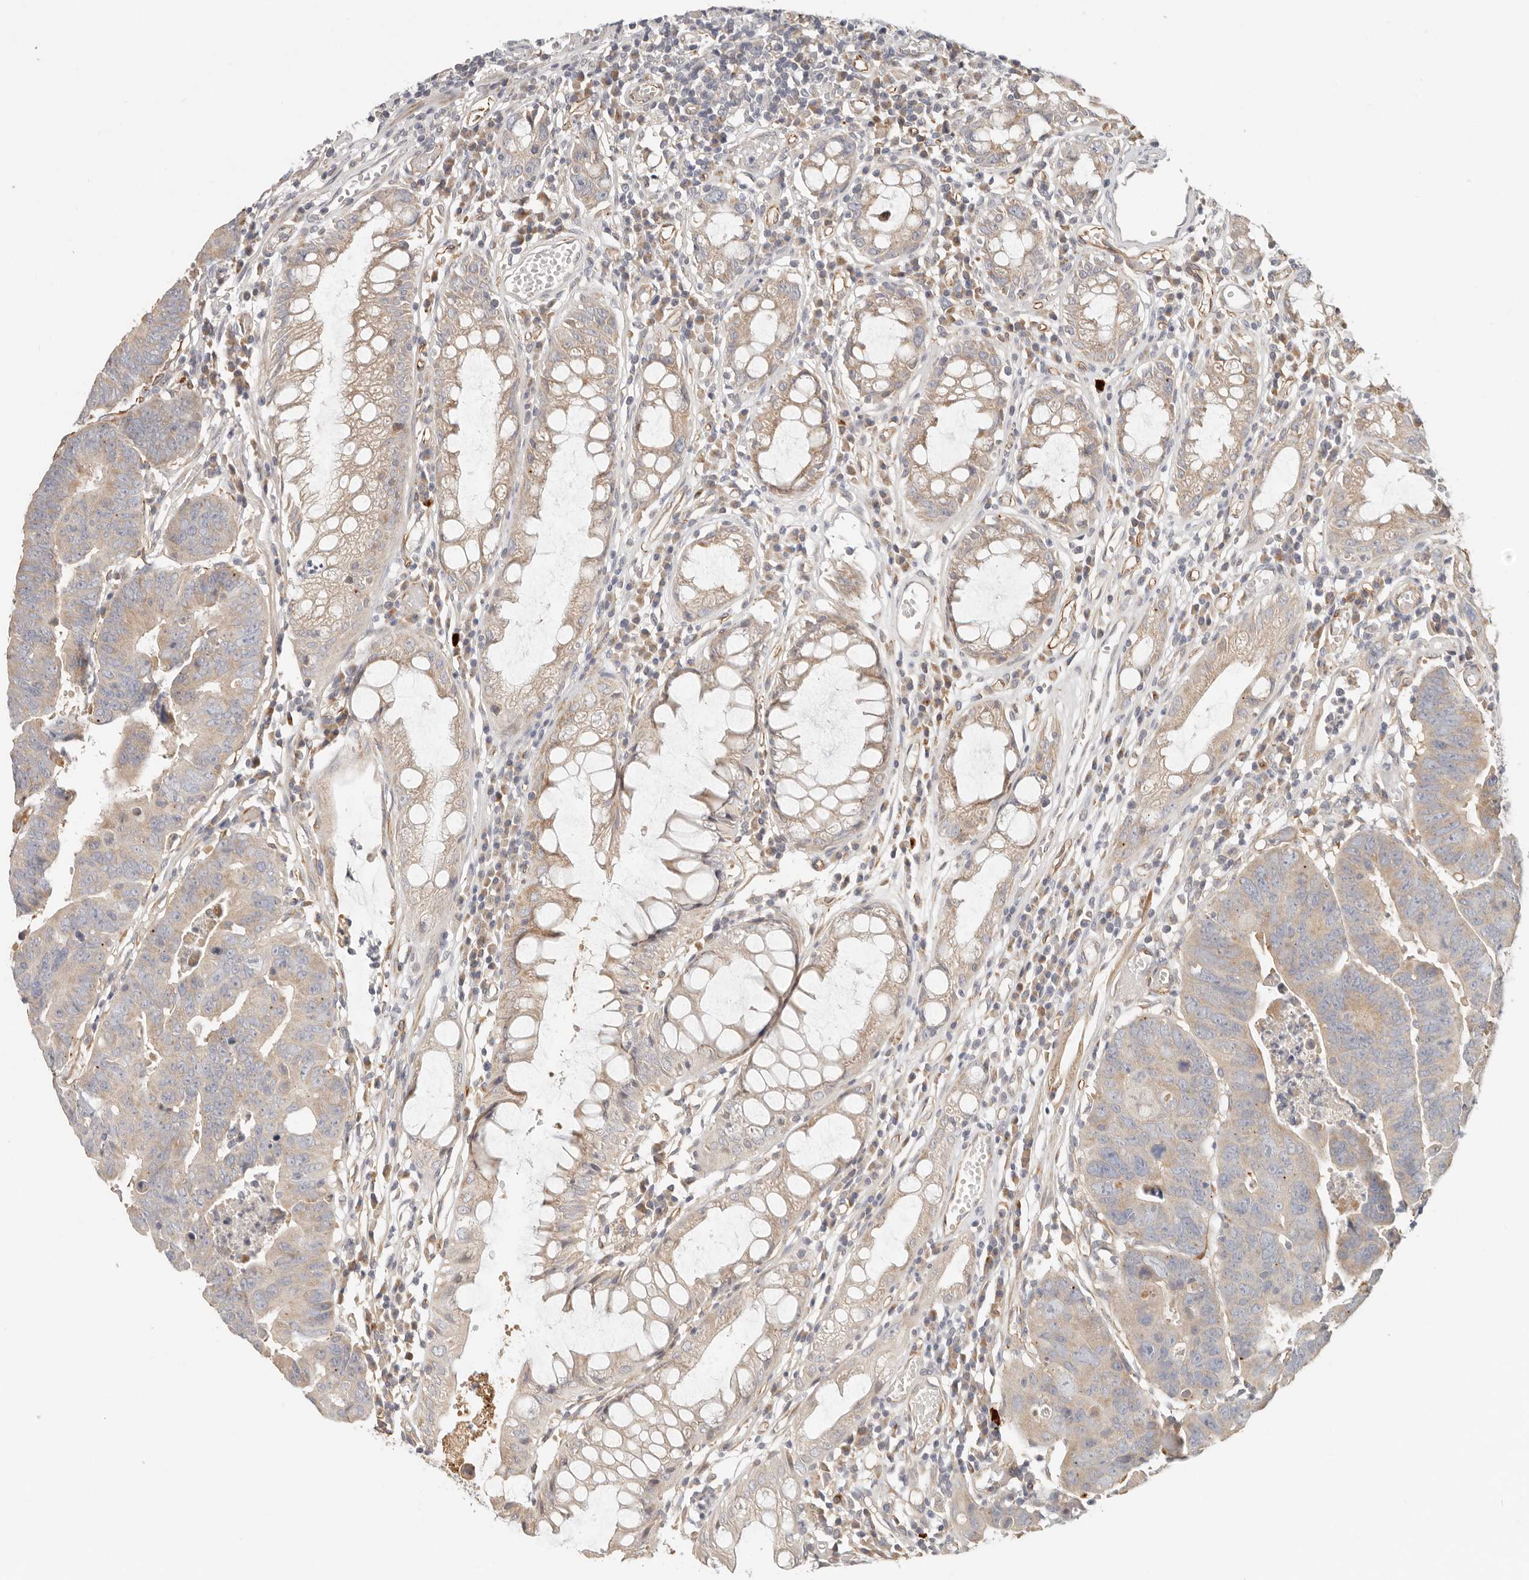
{"staining": {"intensity": "weak", "quantity": "25%-75%", "location": "cytoplasmic/membranous"}, "tissue": "colorectal cancer", "cell_type": "Tumor cells", "image_type": "cancer", "snomed": [{"axis": "morphology", "description": "Adenocarcinoma, NOS"}, {"axis": "topography", "description": "Rectum"}], "caption": "Immunohistochemical staining of human colorectal adenocarcinoma exhibits weak cytoplasmic/membranous protein staining in about 25%-75% of tumor cells.", "gene": "SPRING1", "patient": {"sex": "female", "age": 65}}